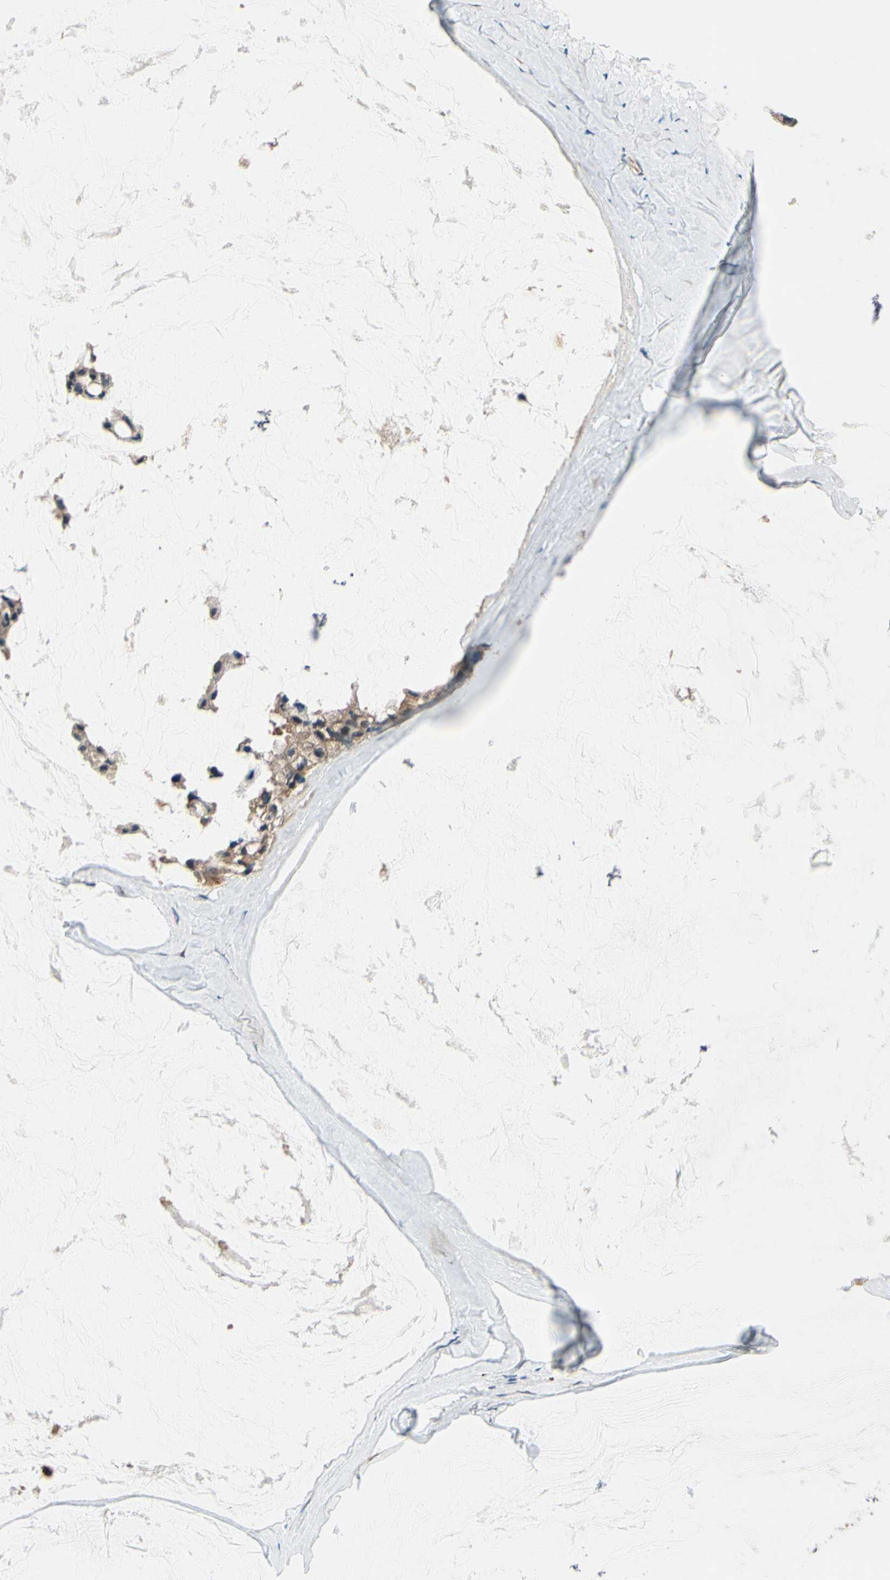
{"staining": {"intensity": "weak", "quantity": ">75%", "location": "cytoplasmic/membranous"}, "tissue": "ovarian cancer", "cell_type": "Tumor cells", "image_type": "cancer", "snomed": [{"axis": "morphology", "description": "Cystadenocarcinoma, mucinous, NOS"}, {"axis": "topography", "description": "Ovary"}], "caption": "Ovarian mucinous cystadenocarcinoma stained for a protein (brown) displays weak cytoplasmic/membranous positive positivity in approximately >75% of tumor cells.", "gene": "RASGRF1", "patient": {"sex": "female", "age": 39}}